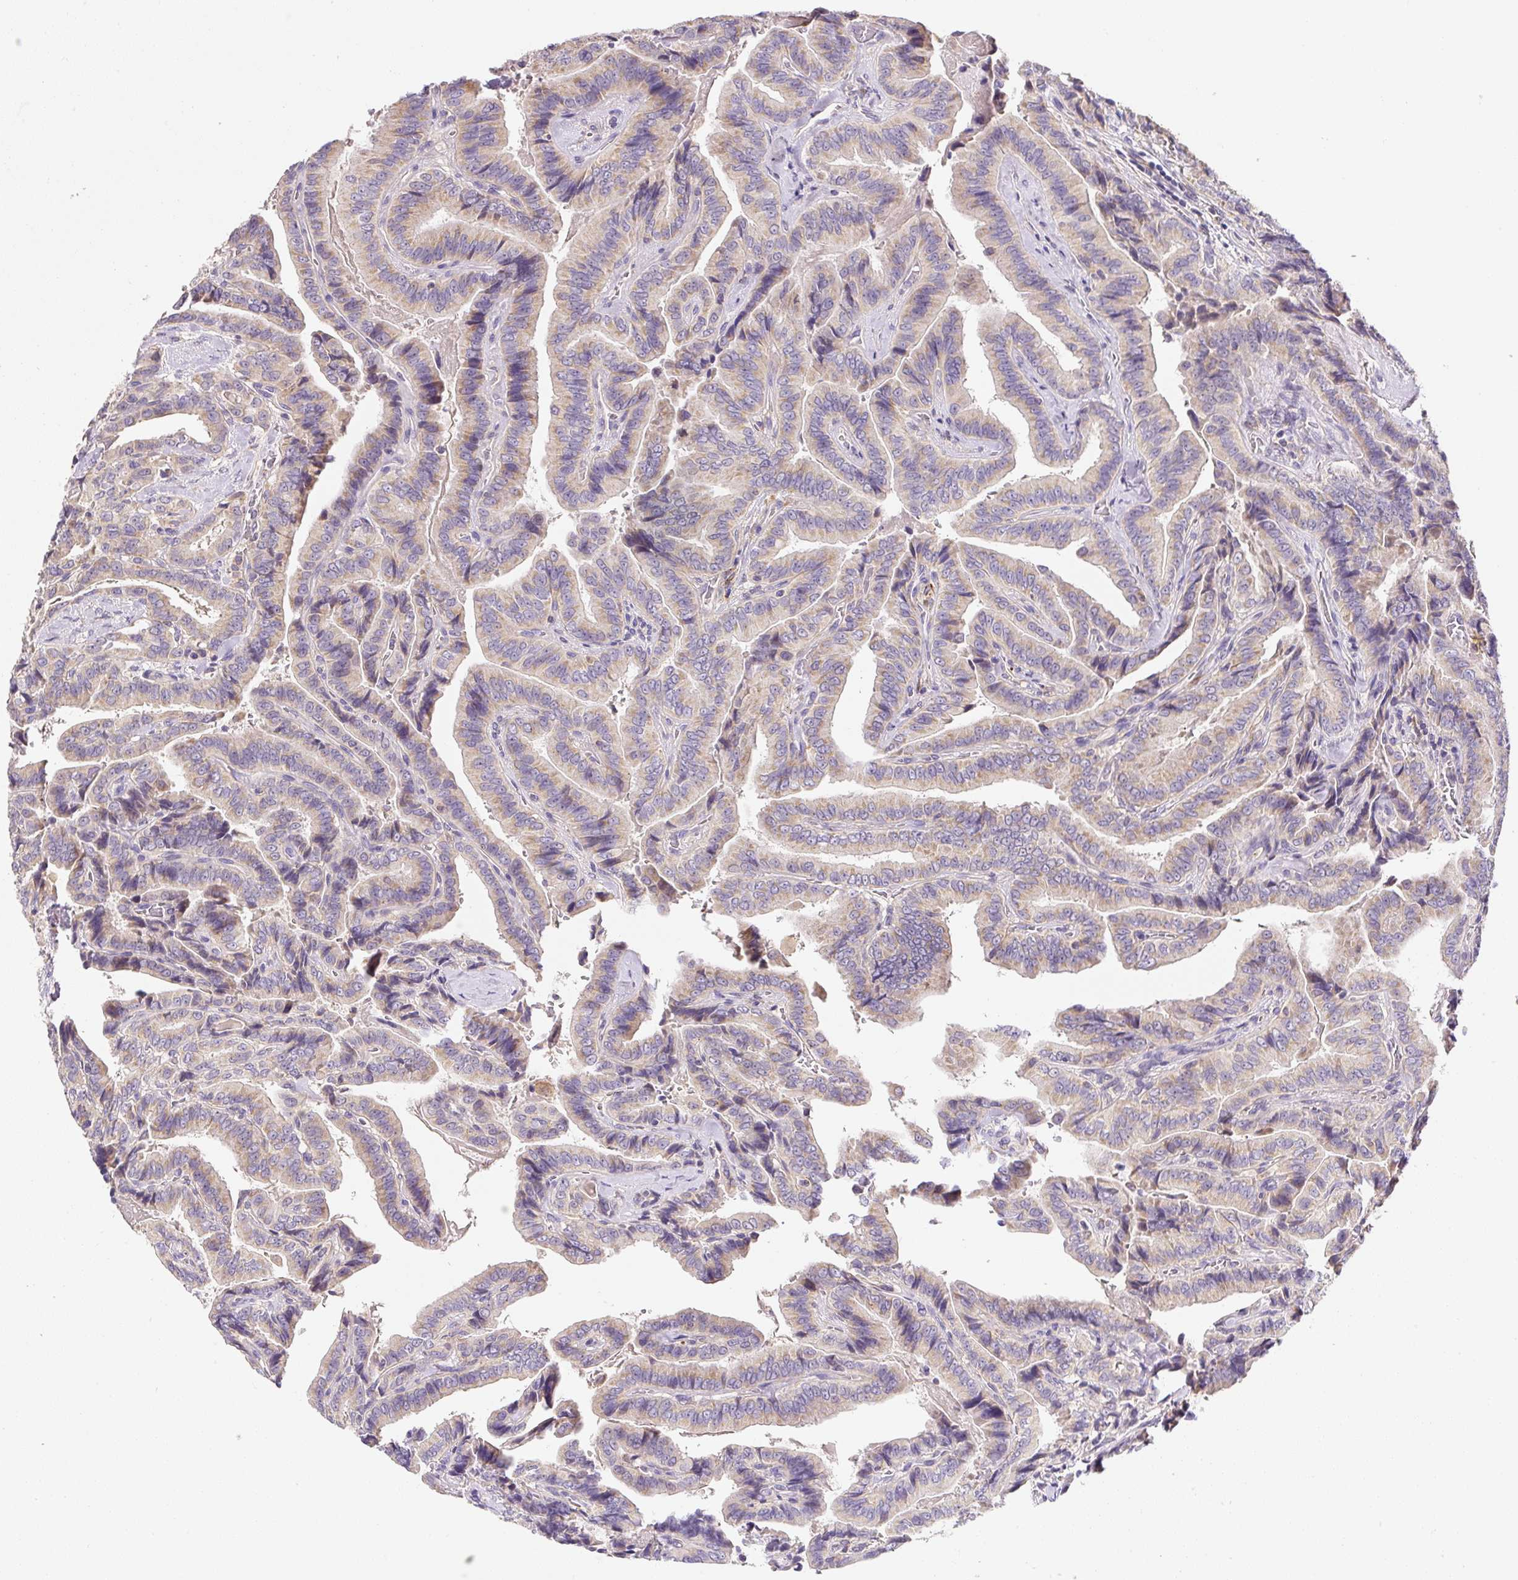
{"staining": {"intensity": "weak", "quantity": "<25%", "location": "cytoplasmic/membranous"}, "tissue": "thyroid cancer", "cell_type": "Tumor cells", "image_type": "cancer", "snomed": [{"axis": "morphology", "description": "Papillary adenocarcinoma, NOS"}, {"axis": "topography", "description": "Thyroid gland"}], "caption": "Thyroid cancer stained for a protein using immunohistochemistry (IHC) exhibits no expression tumor cells.", "gene": "PLA2G4A", "patient": {"sex": "male", "age": 61}}